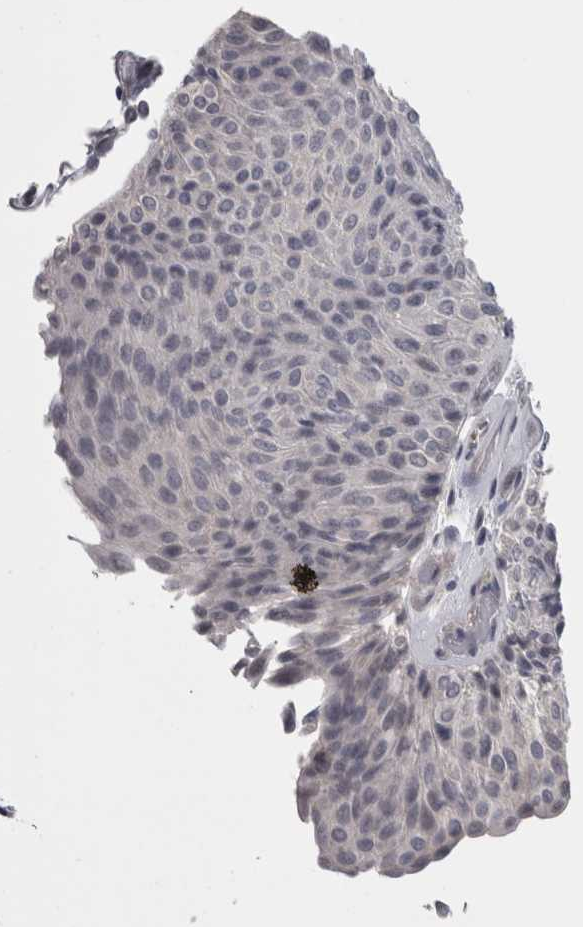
{"staining": {"intensity": "negative", "quantity": "none", "location": "none"}, "tissue": "urothelial cancer", "cell_type": "Tumor cells", "image_type": "cancer", "snomed": [{"axis": "morphology", "description": "Urothelial carcinoma, Low grade"}, {"axis": "topography", "description": "Urinary bladder"}], "caption": "This is an immunohistochemistry (IHC) photomicrograph of urothelial cancer. There is no staining in tumor cells.", "gene": "RMDN1", "patient": {"sex": "male", "age": 78}}